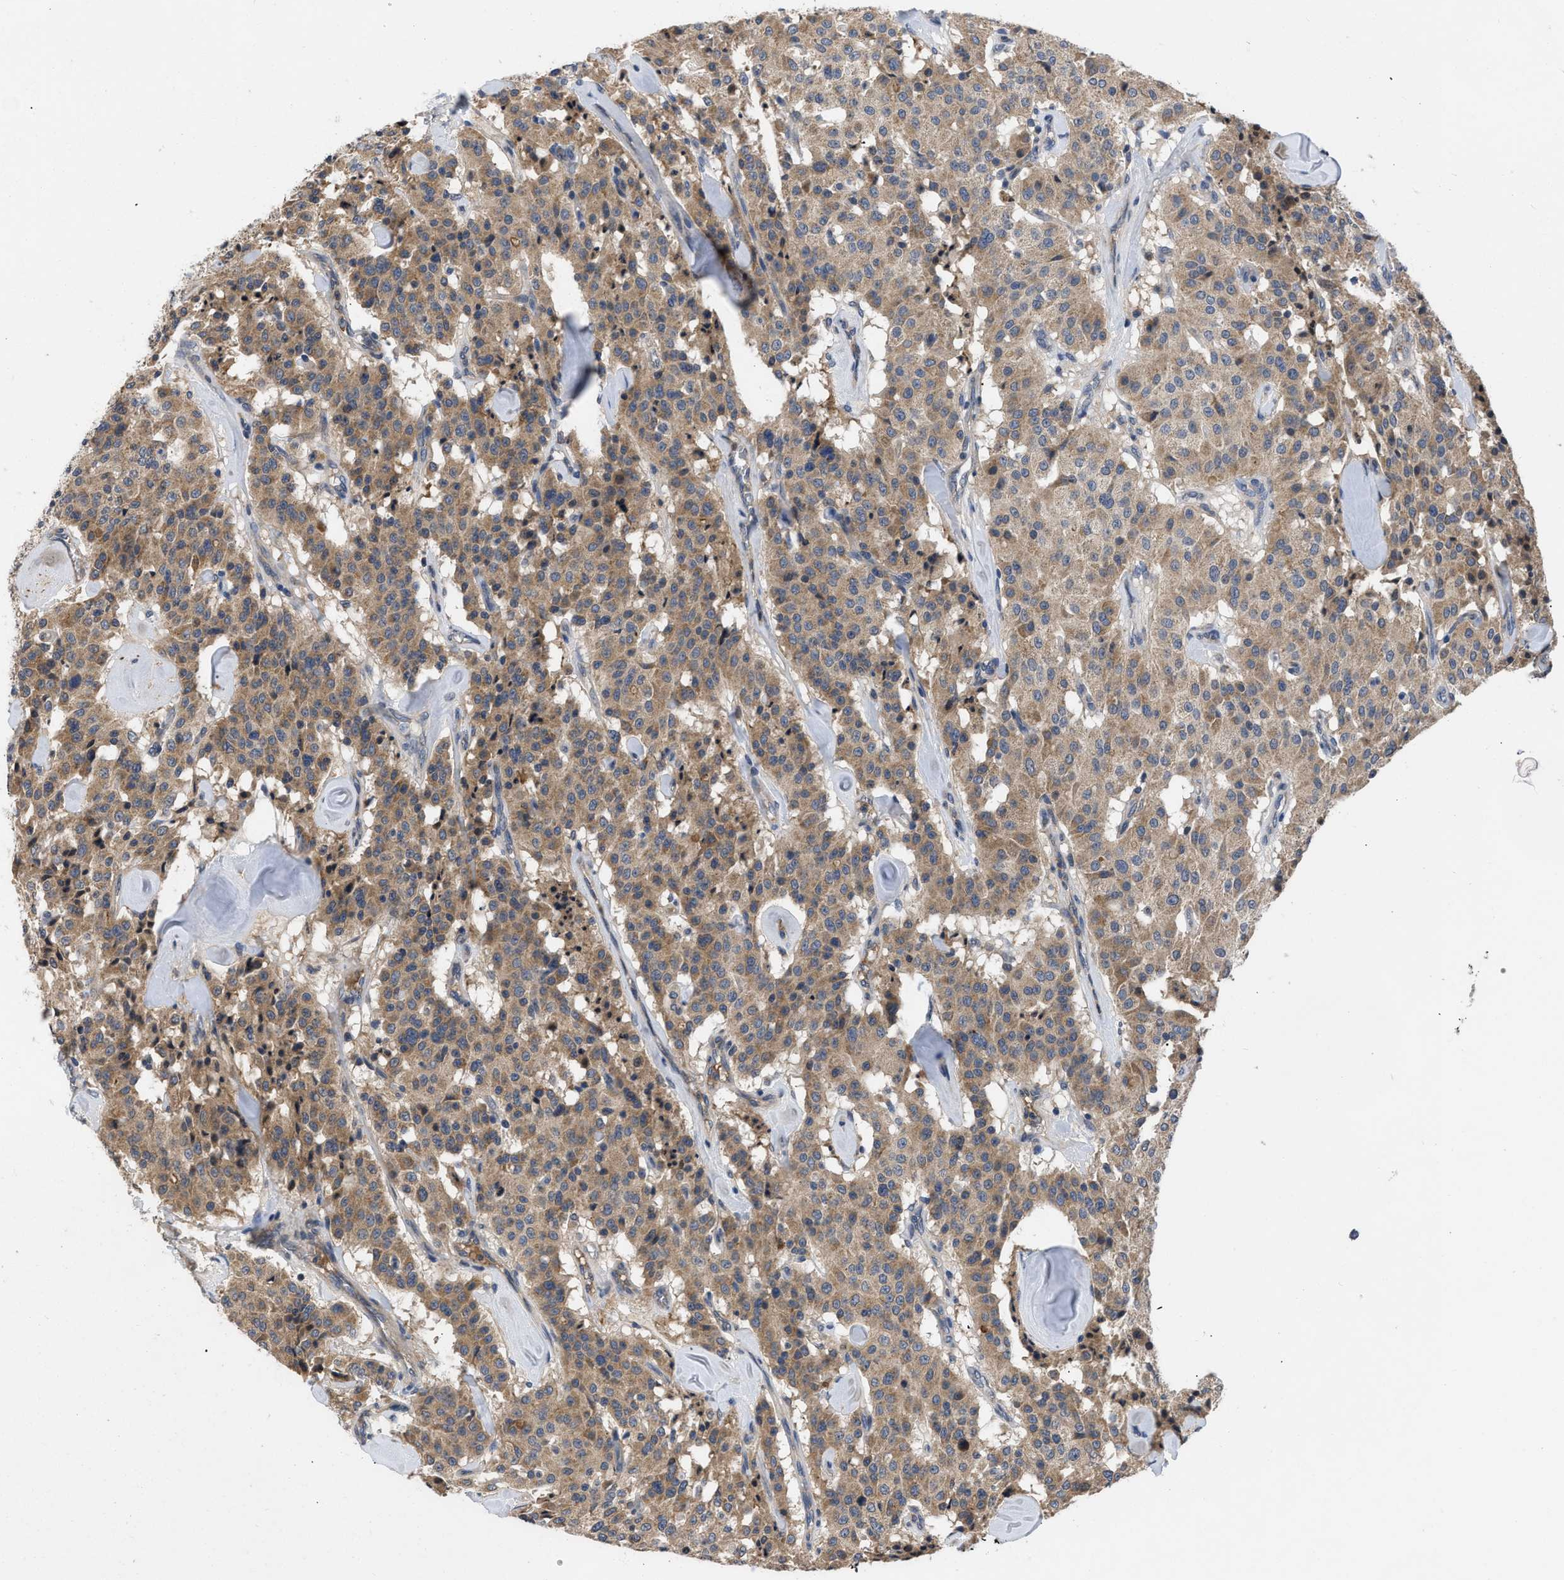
{"staining": {"intensity": "moderate", "quantity": ">75%", "location": "cytoplasmic/membranous"}, "tissue": "carcinoid", "cell_type": "Tumor cells", "image_type": "cancer", "snomed": [{"axis": "morphology", "description": "Carcinoid, malignant, NOS"}, {"axis": "topography", "description": "Lung"}], "caption": "The histopathology image exhibits staining of carcinoid, revealing moderate cytoplasmic/membranous protein expression (brown color) within tumor cells.", "gene": "VPS4A", "patient": {"sex": "male", "age": 30}}